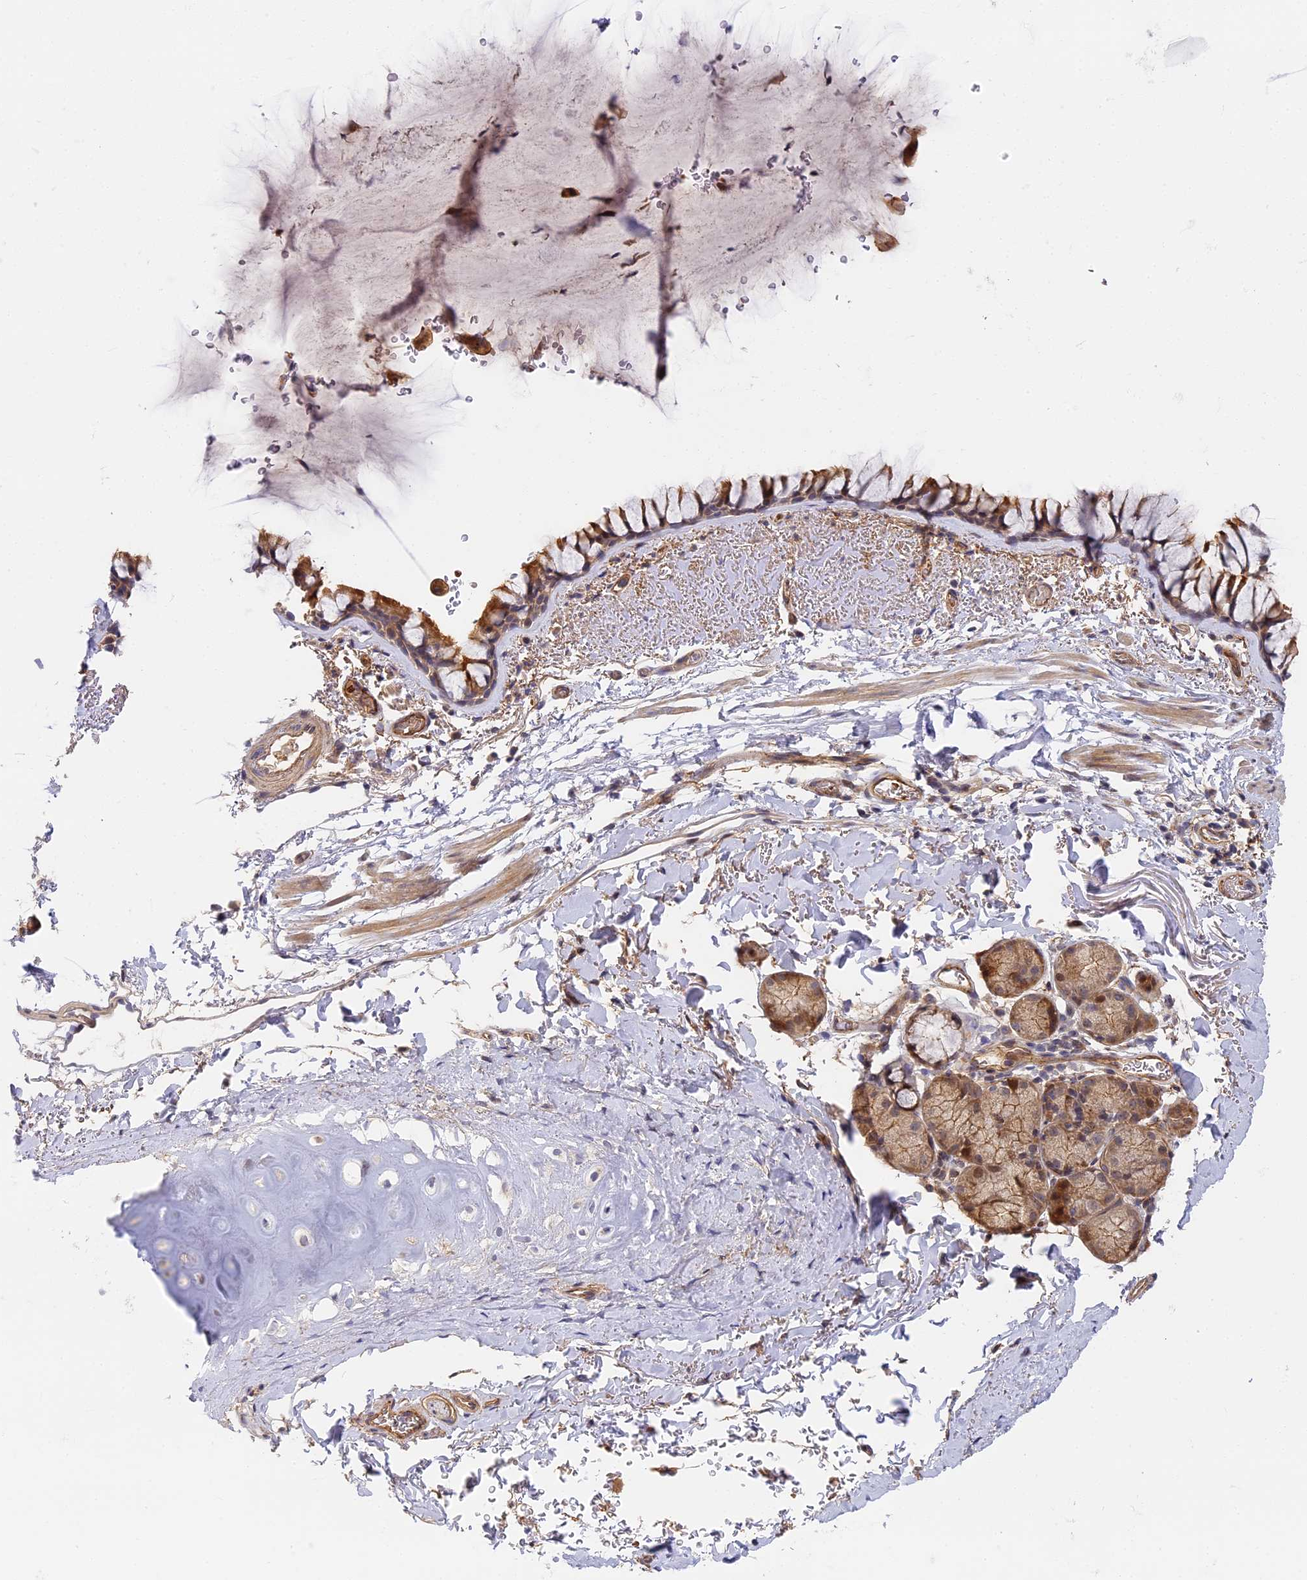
{"staining": {"intensity": "moderate", "quantity": ">75%", "location": "cytoplasmic/membranous"}, "tissue": "bronchus", "cell_type": "Respiratory epithelial cells", "image_type": "normal", "snomed": [{"axis": "morphology", "description": "Normal tissue, NOS"}, {"axis": "topography", "description": "Bronchus"}], "caption": "An image of human bronchus stained for a protein exhibits moderate cytoplasmic/membranous brown staining in respiratory epithelial cells.", "gene": "MISP3", "patient": {"sex": "male", "age": 65}}